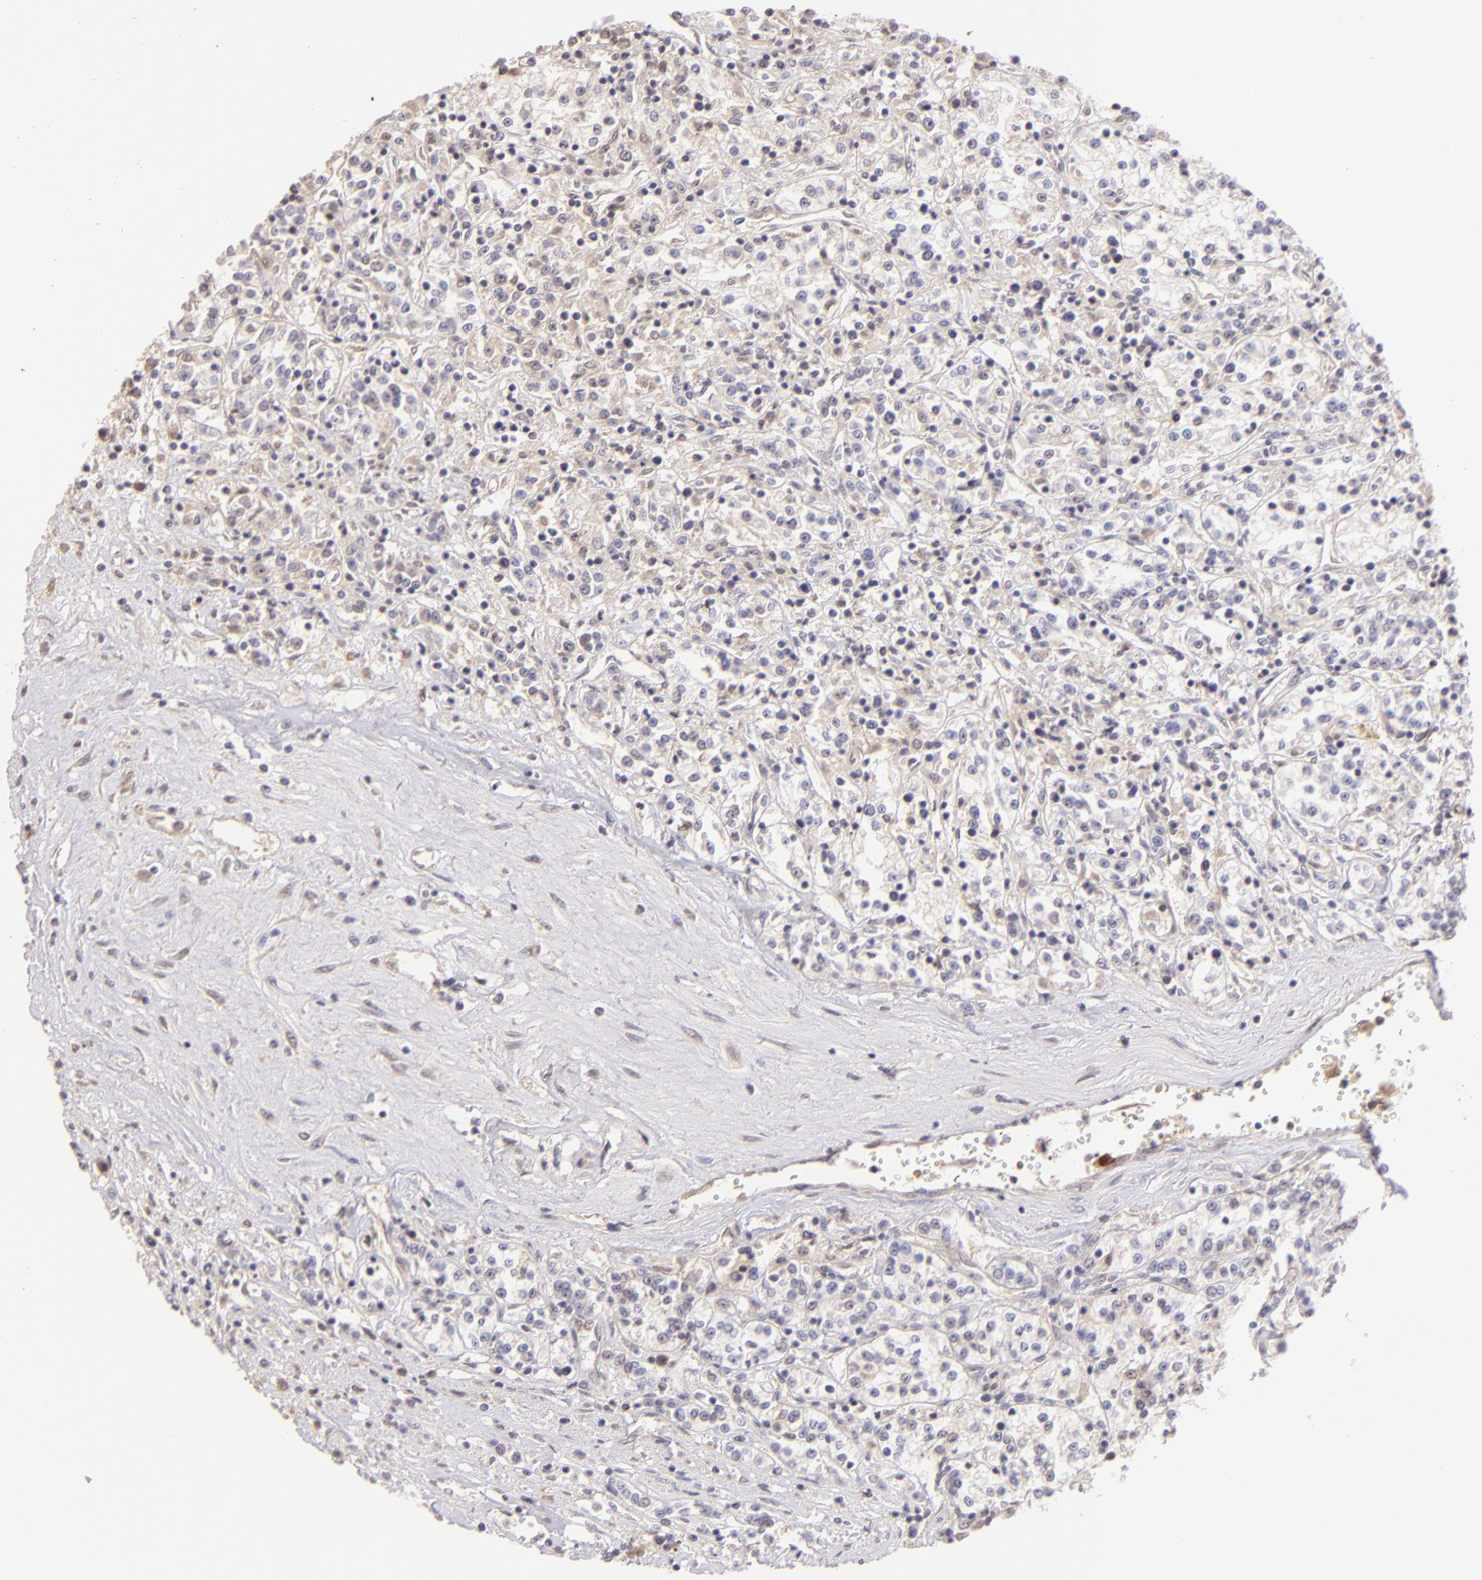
{"staining": {"intensity": "negative", "quantity": "none", "location": "none"}, "tissue": "renal cancer", "cell_type": "Tumor cells", "image_type": "cancer", "snomed": [{"axis": "morphology", "description": "Adenocarcinoma, NOS"}, {"axis": "topography", "description": "Kidney"}], "caption": "A micrograph of human renal cancer (adenocarcinoma) is negative for staining in tumor cells. The staining was performed using DAB to visualize the protein expression in brown, while the nuclei were stained in blue with hematoxylin (Magnification: 20x).", "gene": "MAGEA1", "patient": {"sex": "female", "age": 76}}